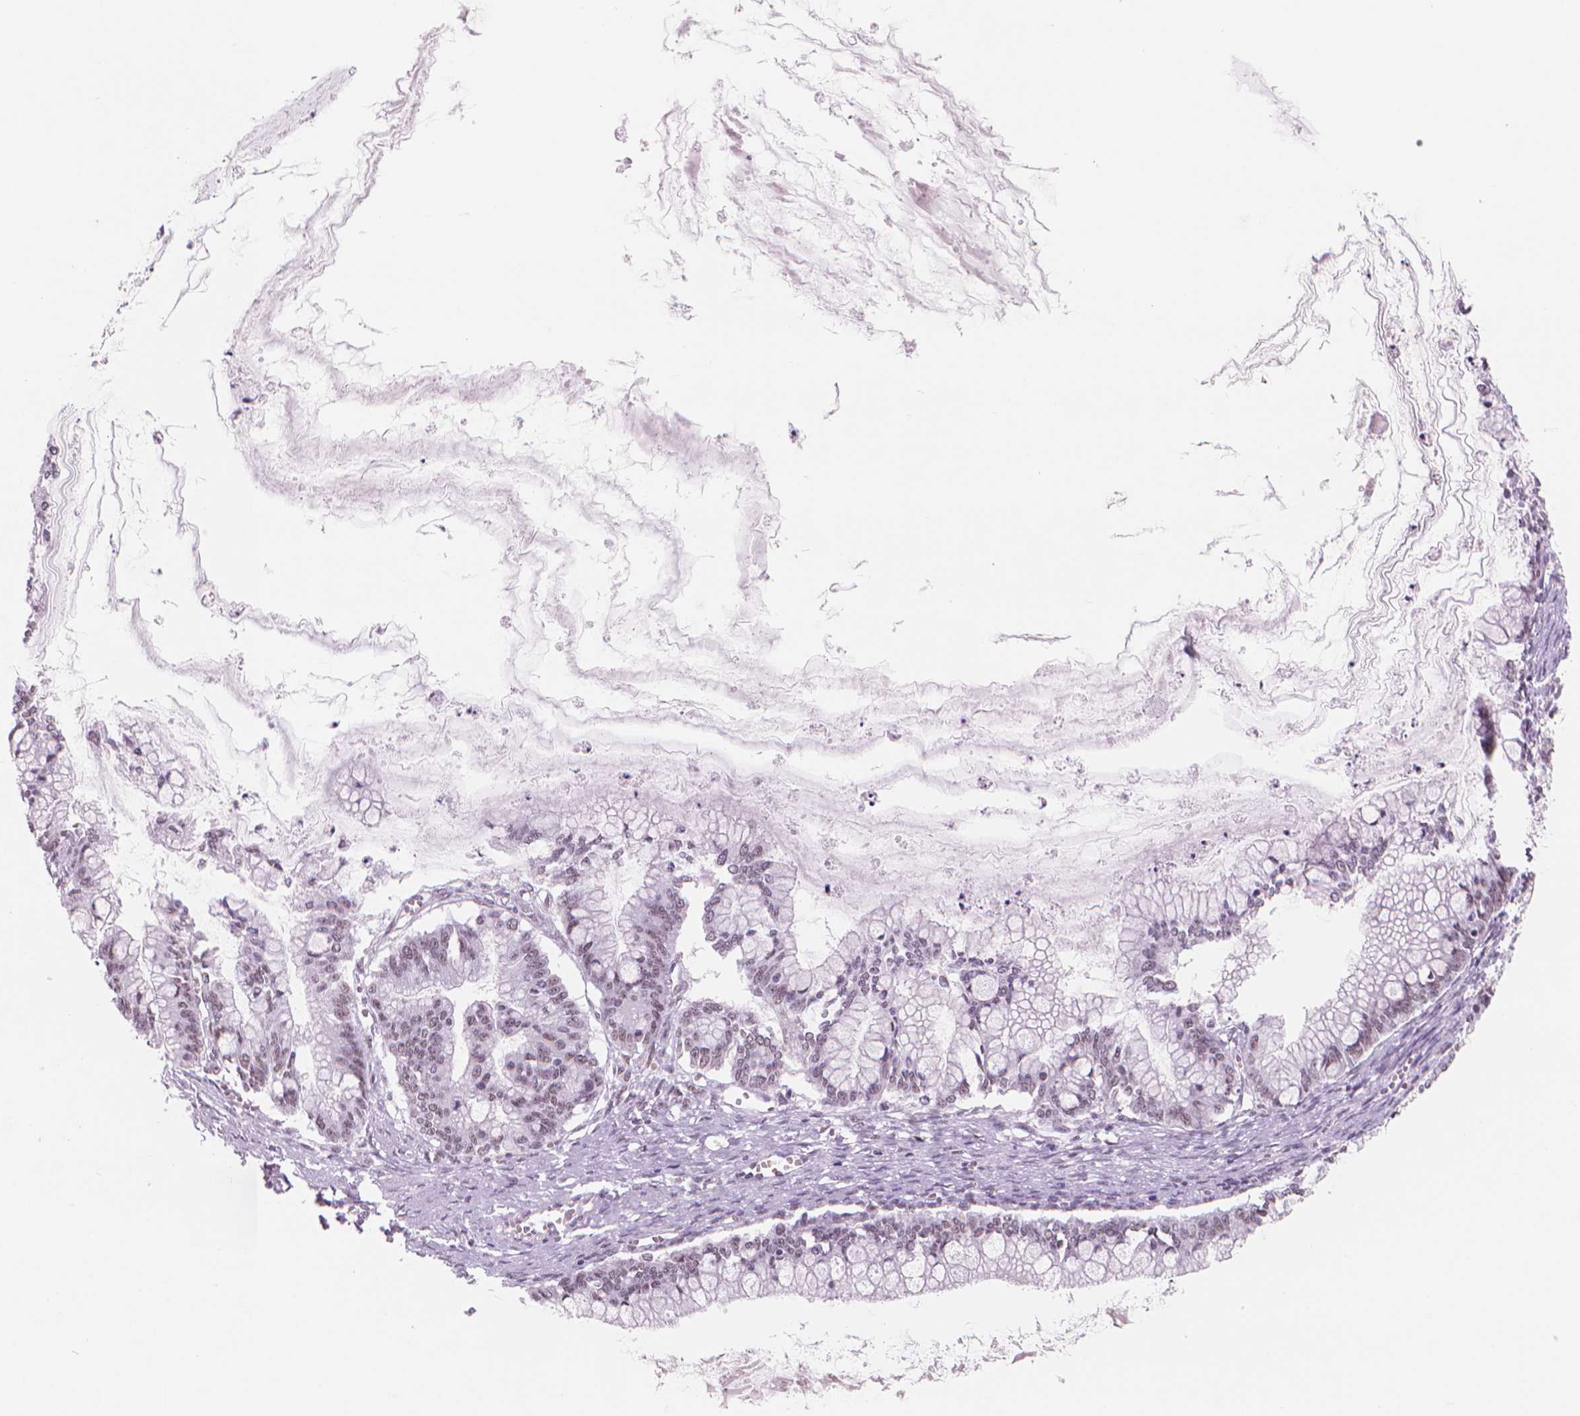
{"staining": {"intensity": "weak", "quantity": "25%-75%", "location": "nuclear"}, "tissue": "ovarian cancer", "cell_type": "Tumor cells", "image_type": "cancer", "snomed": [{"axis": "morphology", "description": "Cystadenocarcinoma, mucinous, NOS"}, {"axis": "topography", "description": "Ovary"}], "caption": "The histopathology image reveals a brown stain indicating the presence of a protein in the nuclear of tumor cells in mucinous cystadenocarcinoma (ovarian). The staining is performed using DAB (3,3'-diaminobenzidine) brown chromogen to label protein expression. The nuclei are counter-stained blue using hematoxylin.", "gene": "POLR3D", "patient": {"sex": "female", "age": 67}}